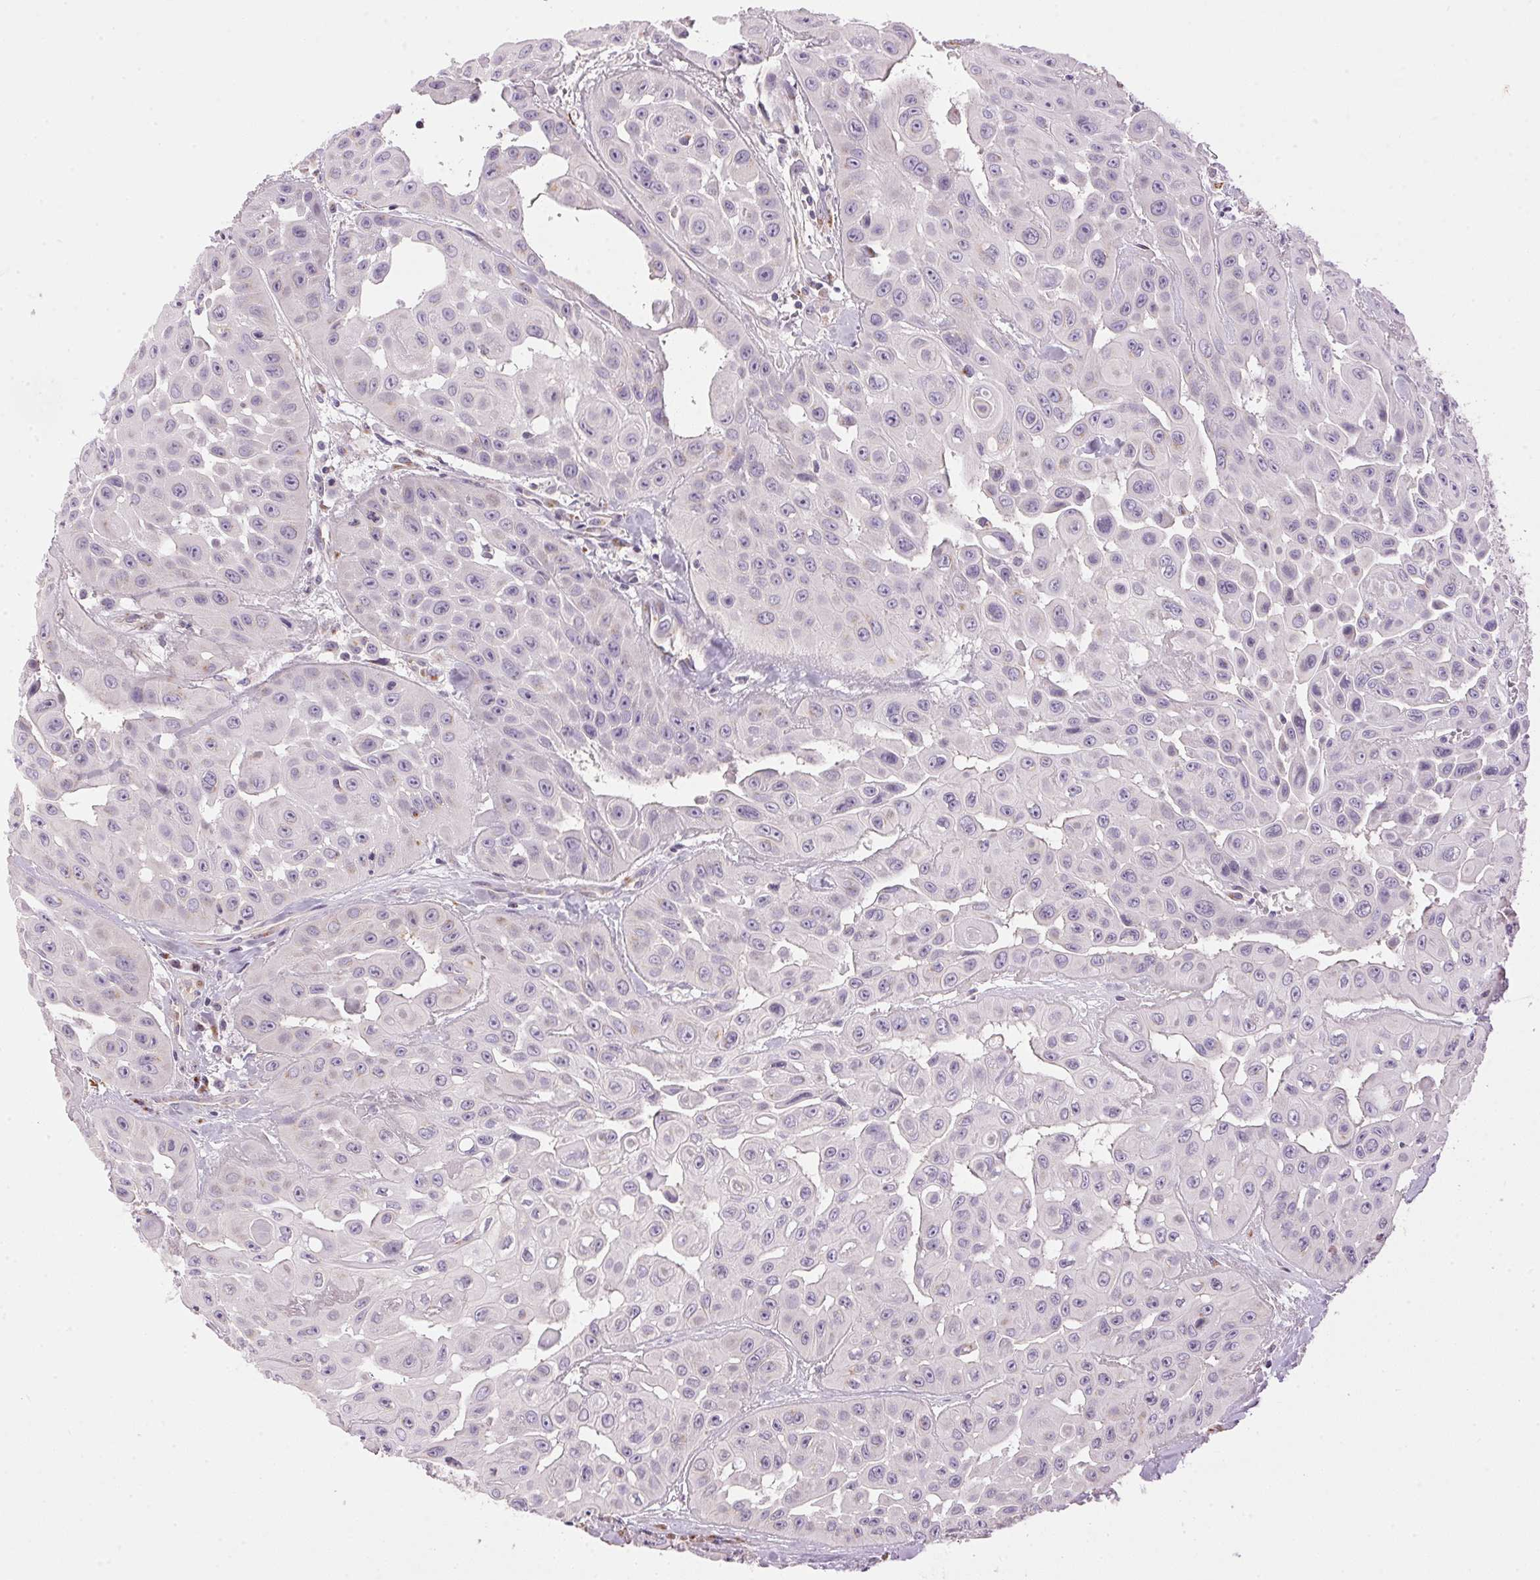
{"staining": {"intensity": "negative", "quantity": "none", "location": "none"}, "tissue": "head and neck cancer", "cell_type": "Tumor cells", "image_type": "cancer", "snomed": [{"axis": "morphology", "description": "Adenocarcinoma, NOS"}, {"axis": "topography", "description": "Head-Neck"}], "caption": "Adenocarcinoma (head and neck) was stained to show a protein in brown. There is no significant staining in tumor cells.", "gene": "GOLPH3", "patient": {"sex": "male", "age": 73}}